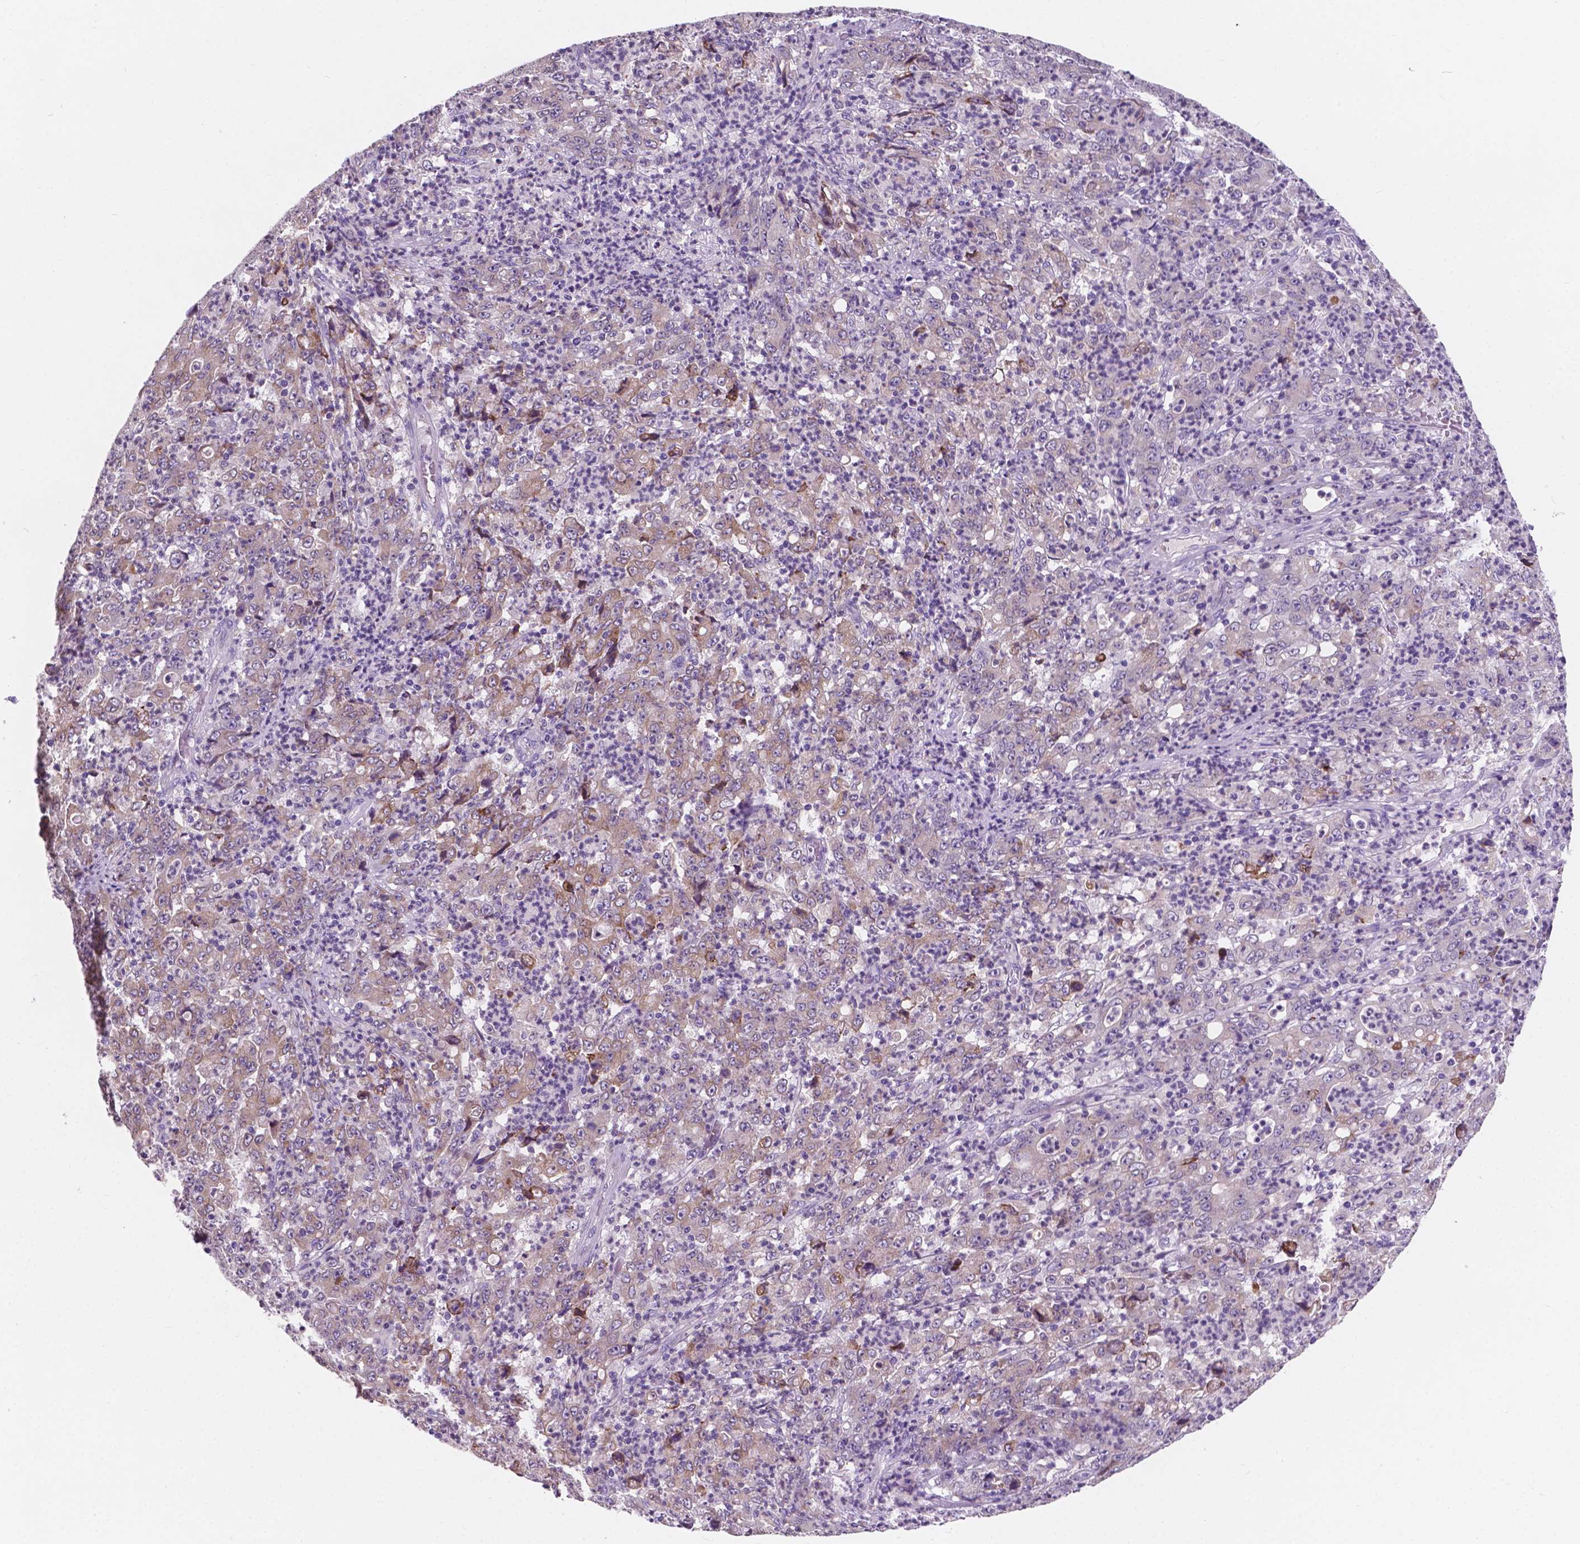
{"staining": {"intensity": "weak", "quantity": "<25%", "location": "cytoplasmic/membranous"}, "tissue": "stomach cancer", "cell_type": "Tumor cells", "image_type": "cancer", "snomed": [{"axis": "morphology", "description": "Adenocarcinoma, NOS"}, {"axis": "topography", "description": "Stomach, lower"}], "caption": "This photomicrograph is of adenocarcinoma (stomach) stained with IHC to label a protein in brown with the nuclei are counter-stained blue. There is no positivity in tumor cells.", "gene": "IREB2", "patient": {"sex": "female", "age": 71}}